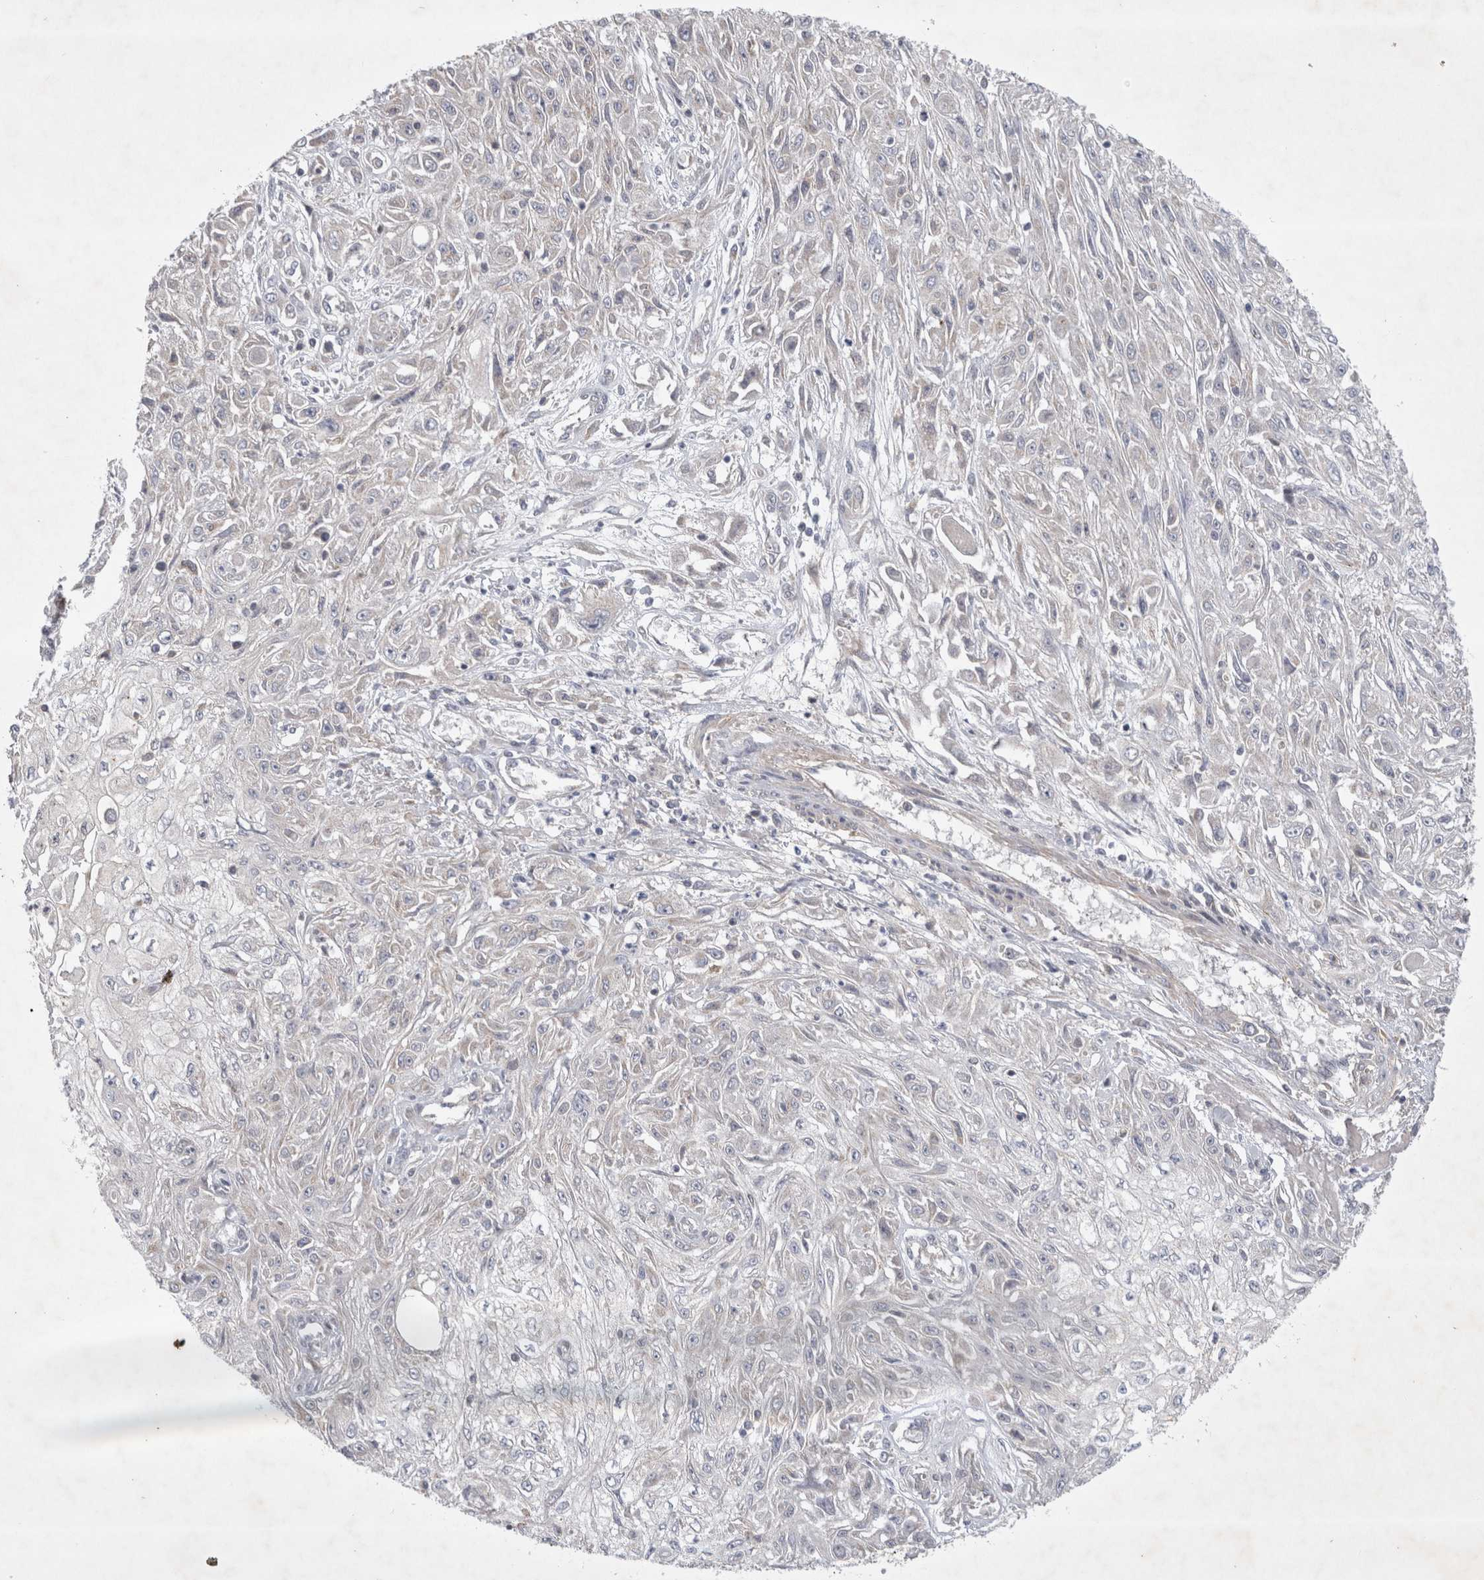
{"staining": {"intensity": "negative", "quantity": "none", "location": "none"}, "tissue": "skin cancer", "cell_type": "Tumor cells", "image_type": "cancer", "snomed": [{"axis": "morphology", "description": "Squamous cell carcinoma, NOS"}, {"axis": "morphology", "description": "Squamous cell carcinoma, metastatic, NOS"}, {"axis": "topography", "description": "Skin"}, {"axis": "topography", "description": "Lymph node"}], "caption": "The immunohistochemistry (IHC) image has no significant positivity in tumor cells of skin cancer tissue.", "gene": "SRD5A3", "patient": {"sex": "male", "age": 75}}